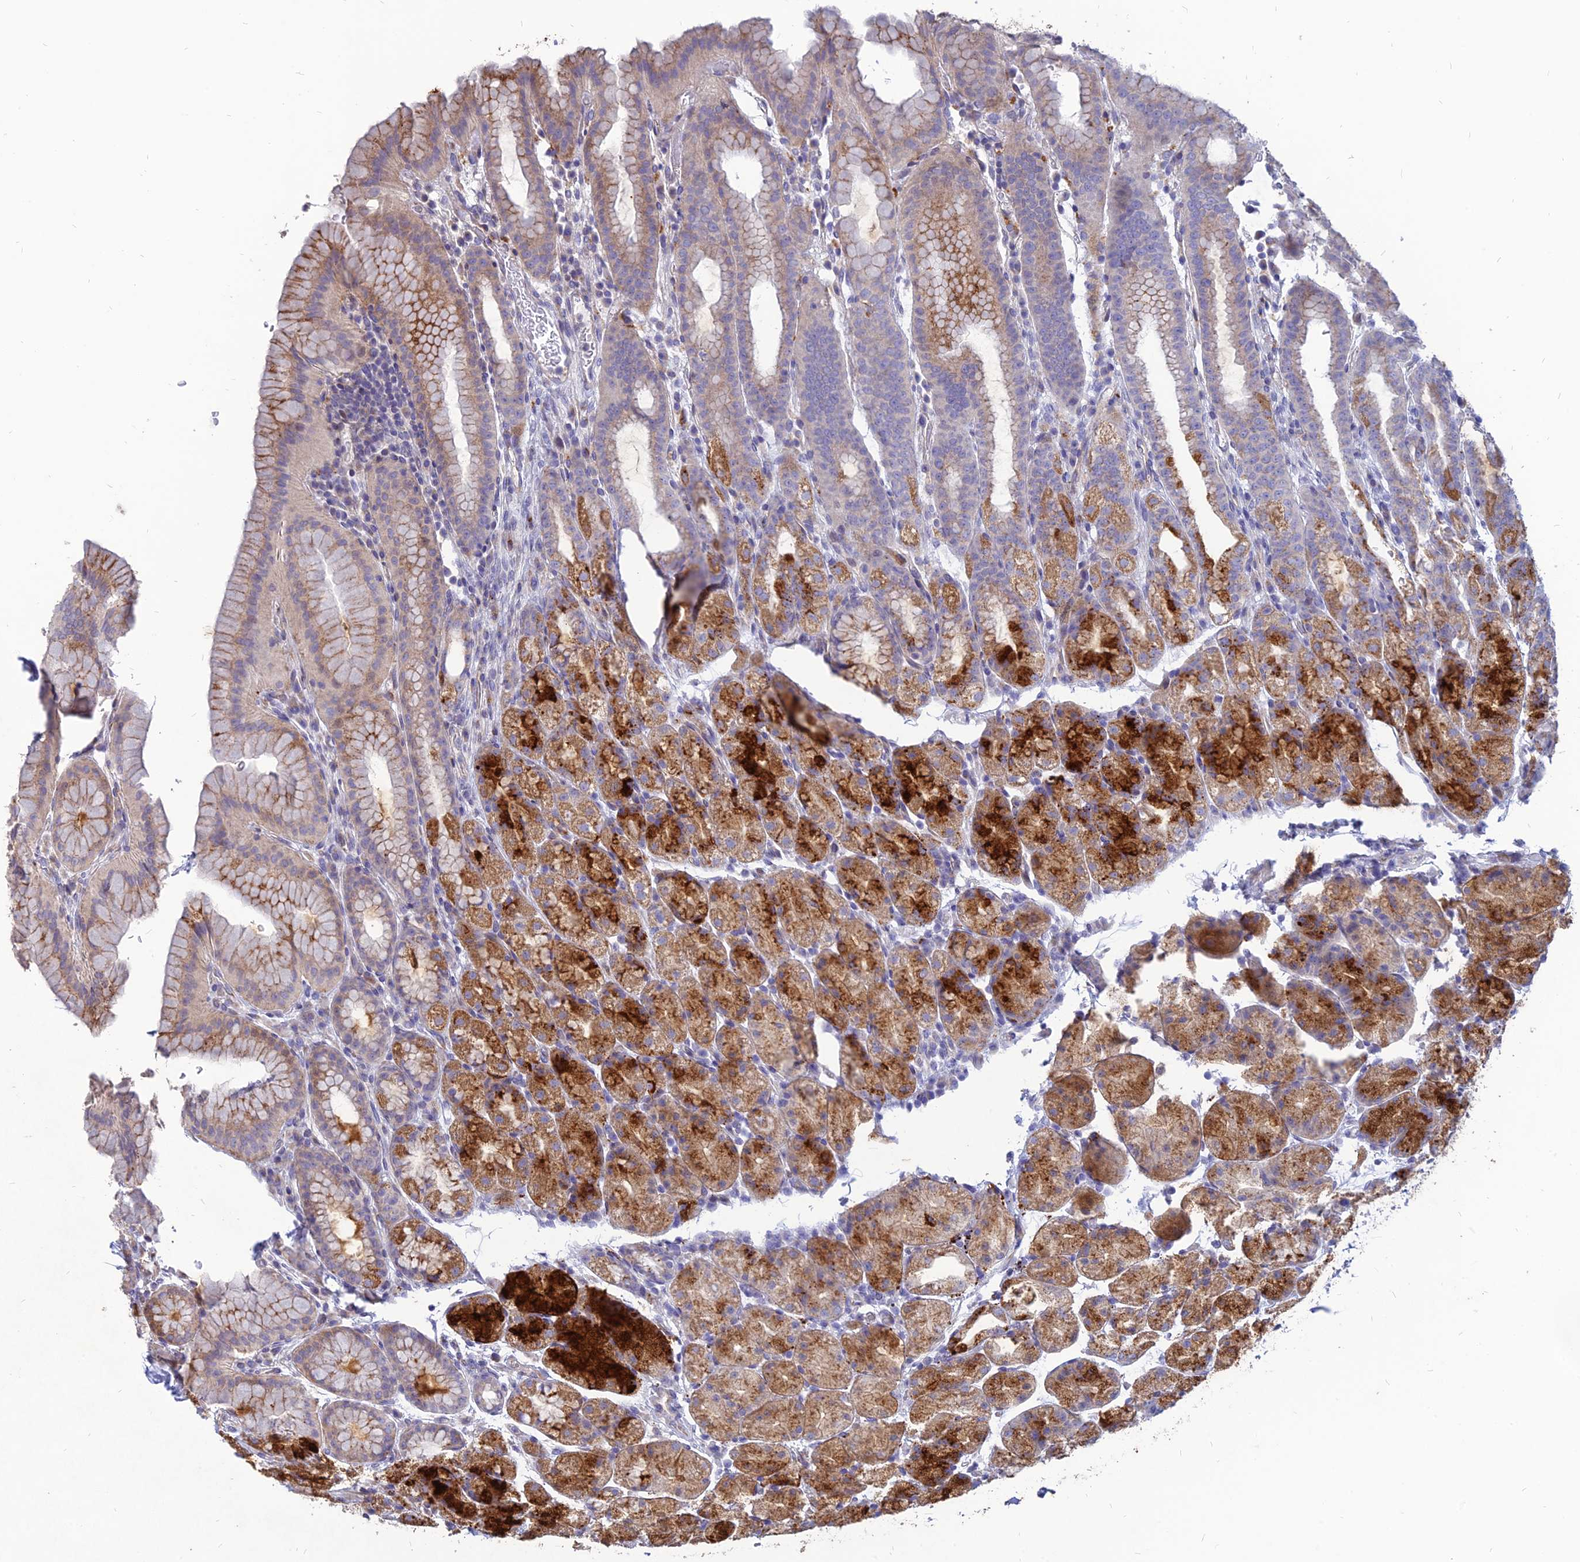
{"staining": {"intensity": "strong", "quantity": ">75%", "location": "cytoplasmic/membranous"}, "tissue": "stomach", "cell_type": "Glandular cells", "image_type": "normal", "snomed": [{"axis": "morphology", "description": "Normal tissue, NOS"}, {"axis": "topography", "description": "Stomach, upper"}, {"axis": "topography", "description": "Stomach, lower"}, {"axis": "topography", "description": "Small intestine"}], "caption": "A high amount of strong cytoplasmic/membranous staining is appreciated in approximately >75% of glandular cells in normal stomach.", "gene": "ST3GAL6", "patient": {"sex": "male", "age": 68}}